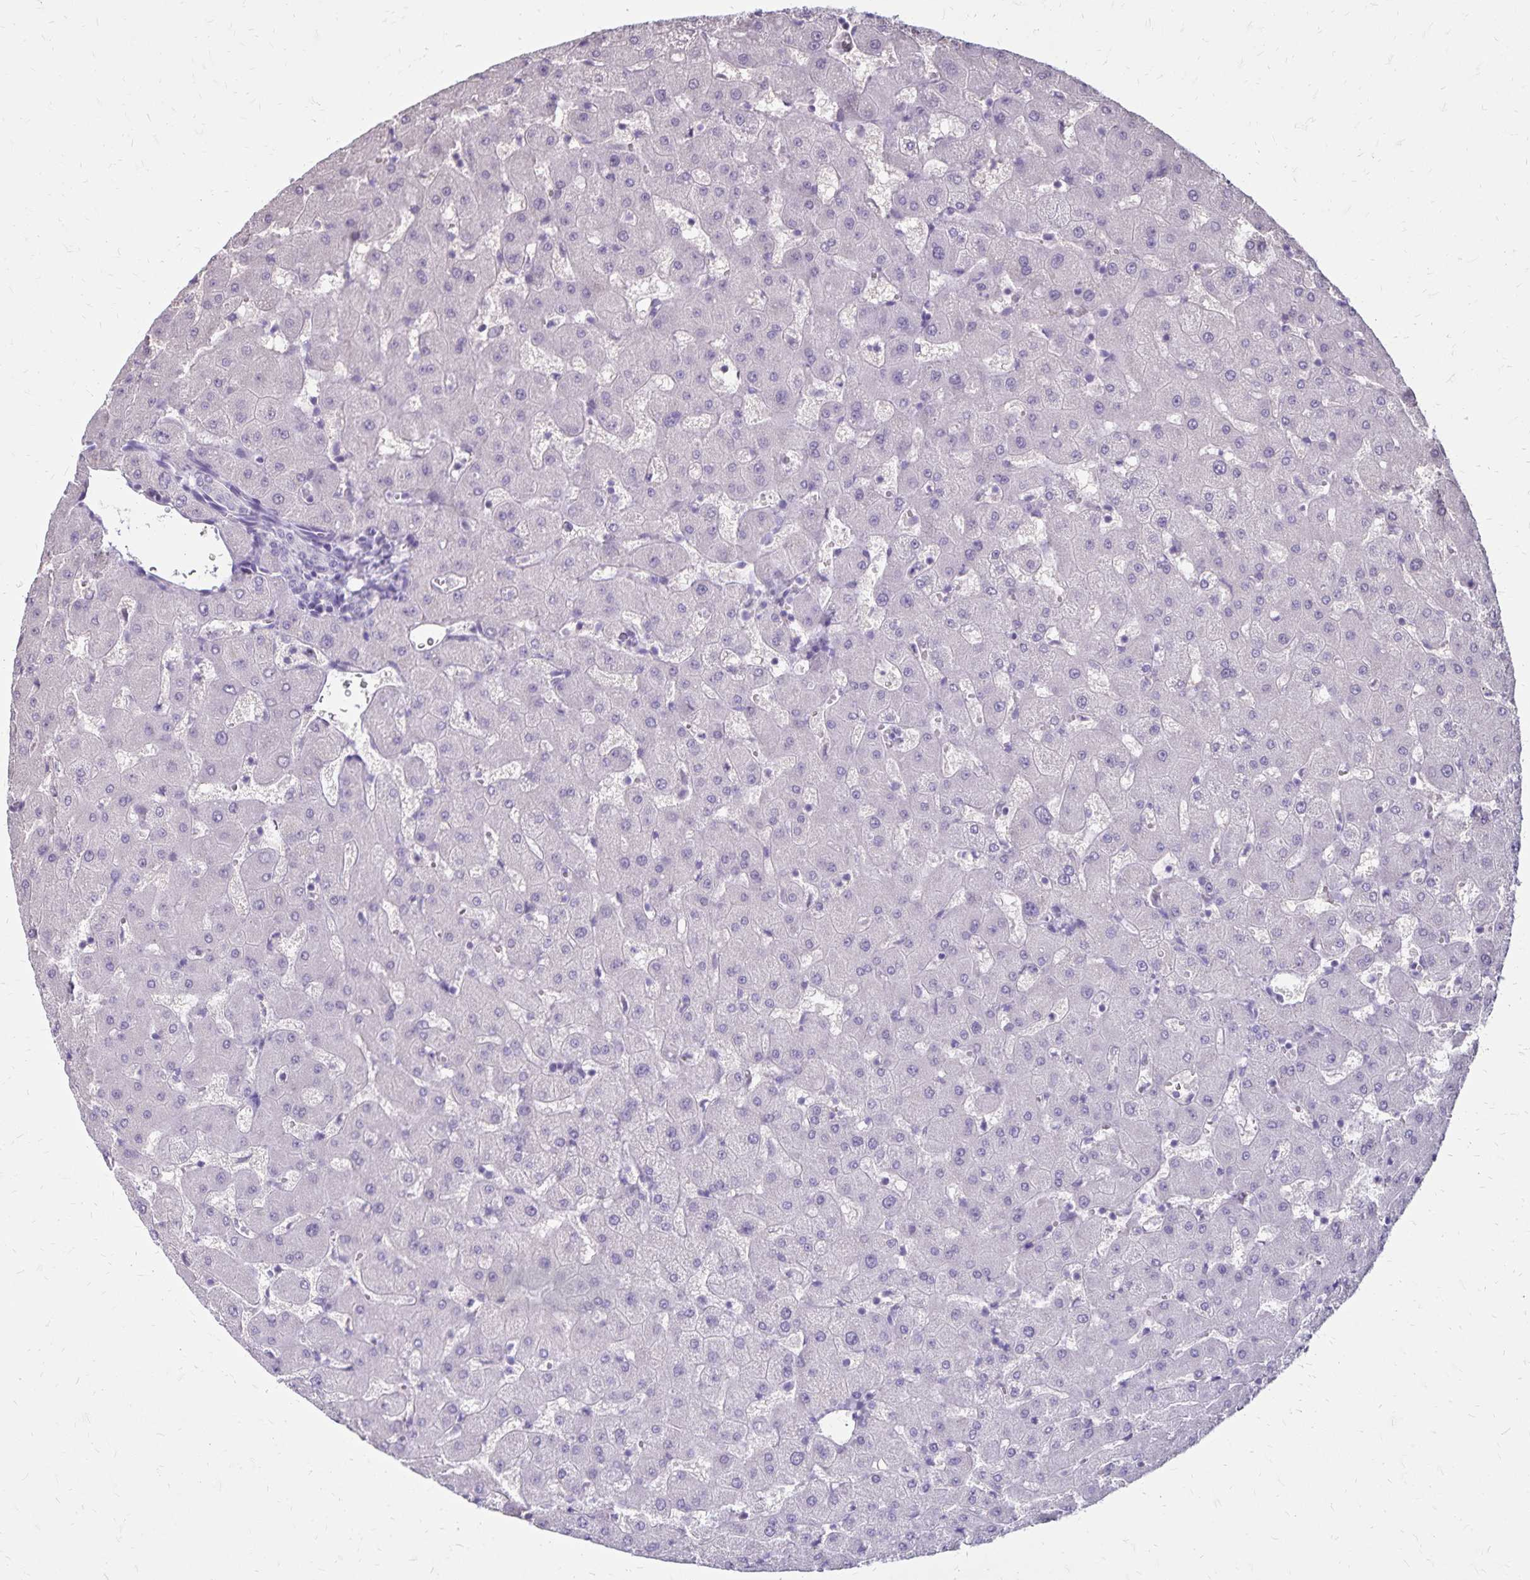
{"staining": {"intensity": "negative", "quantity": "none", "location": "none"}, "tissue": "liver", "cell_type": "Cholangiocytes", "image_type": "normal", "snomed": [{"axis": "morphology", "description": "Normal tissue, NOS"}, {"axis": "topography", "description": "Liver"}], "caption": "Immunohistochemistry (IHC) micrograph of benign liver stained for a protein (brown), which exhibits no expression in cholangiocytes.", "gene": "SH3GL3", "patient": {"sex": "female", "age": 63}}